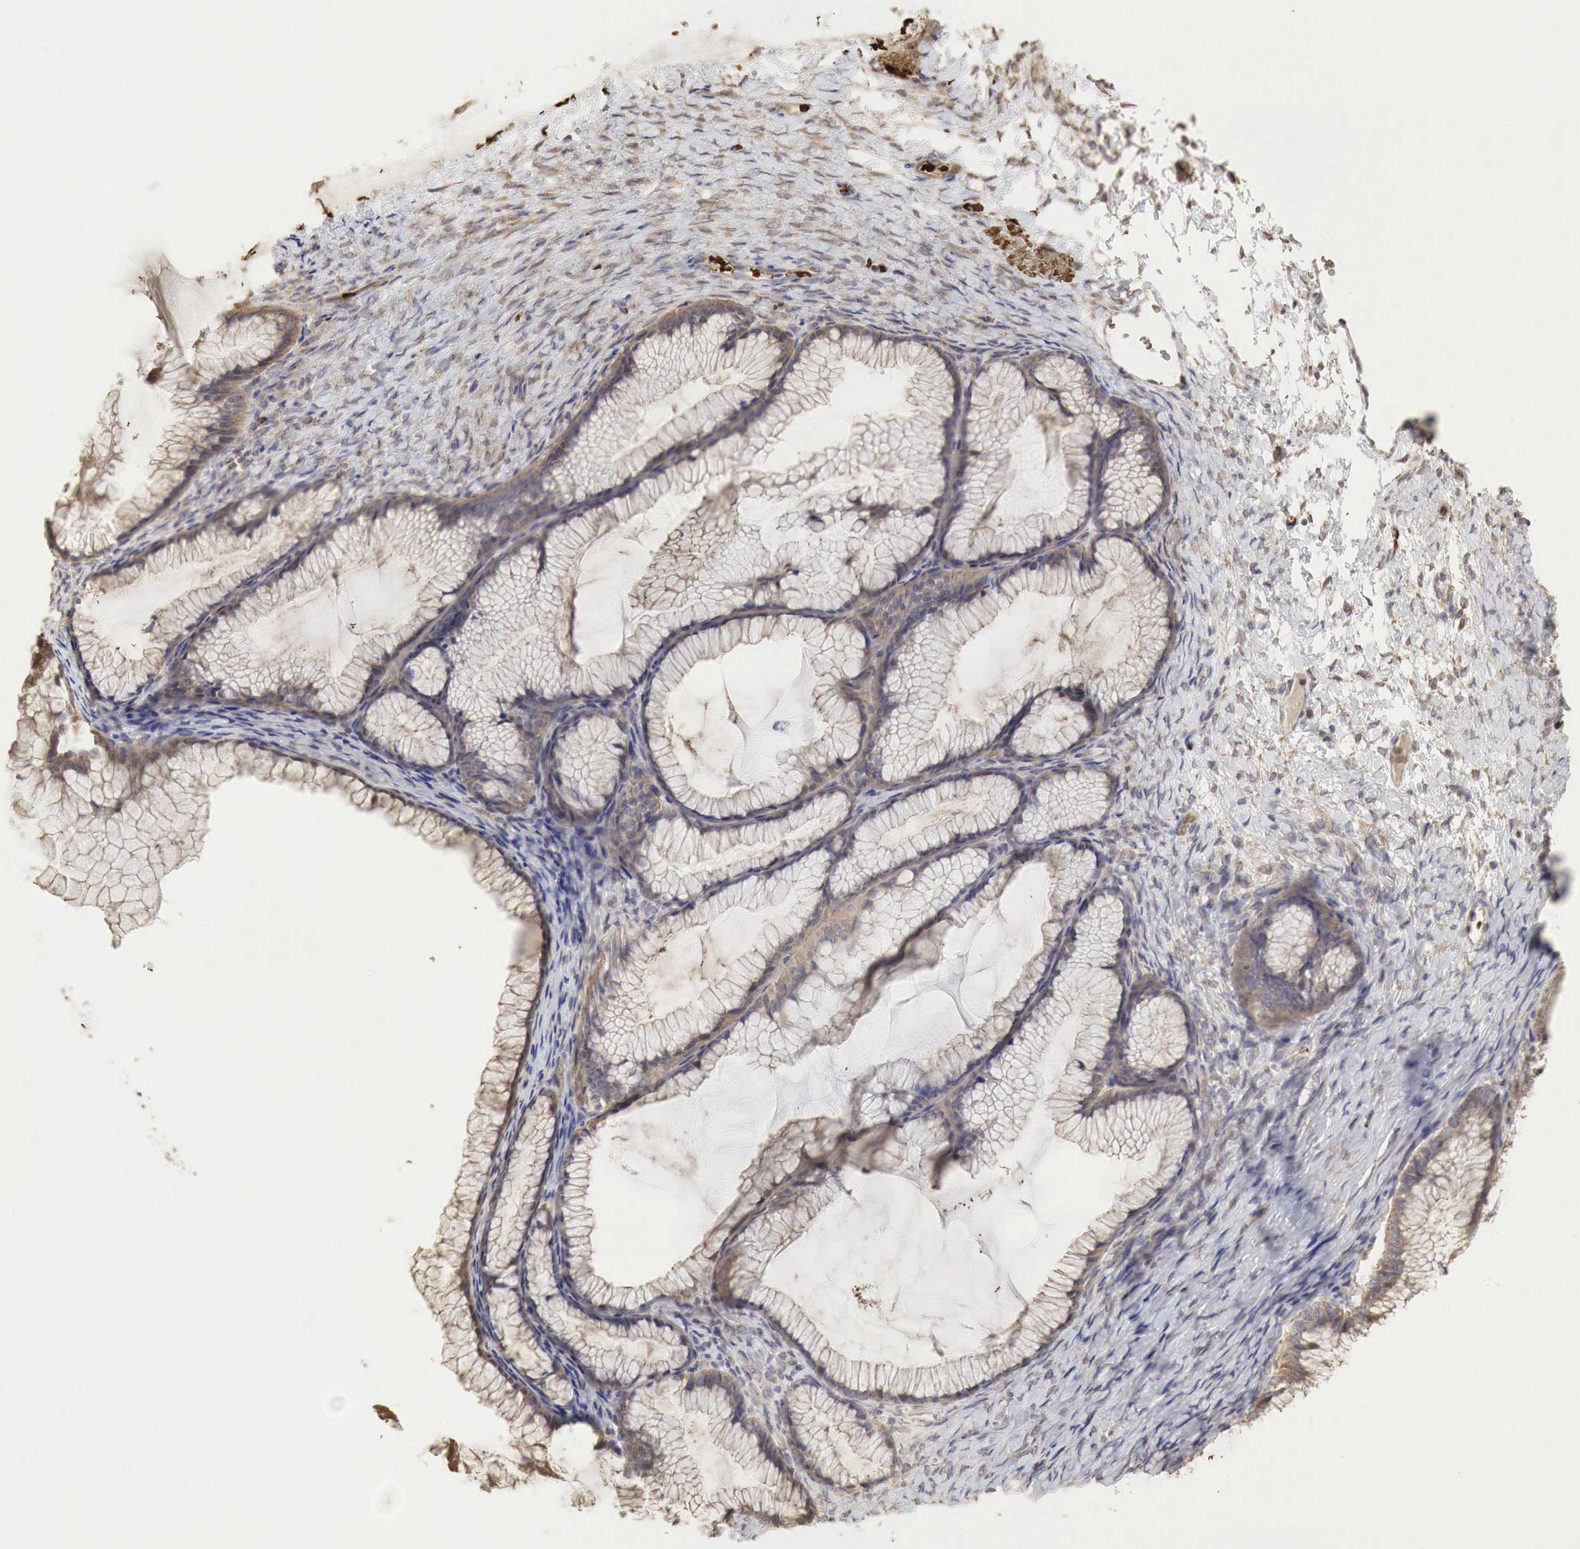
{"staining": {"intensity": "weak", "quantity": ">75%", "location": "cytoplasmic/membranous"}, "tissue": "ovarian cancer", "cell_type": "Tumor cells", "image_type": "cancer", "snomed": [{"axis": "morphology", "description": "Cystadenocarcinoma, mucinous, NOS"}, {"axis": "topography", "description": "Ovary"}], "caption": "DAB (3,3'-diaminobenzidine) immunohistochemical staining of human ovarian cancer (mucinous cystadenocarcinoma) displays weak cytoplasmic/membranous protein positivity in about >75% of tumor cells. (Brightfield microscopy of DAB IHC at high magnification).", "gene": "PABPC5", "patient": {"sex": "female", "age": 41}}